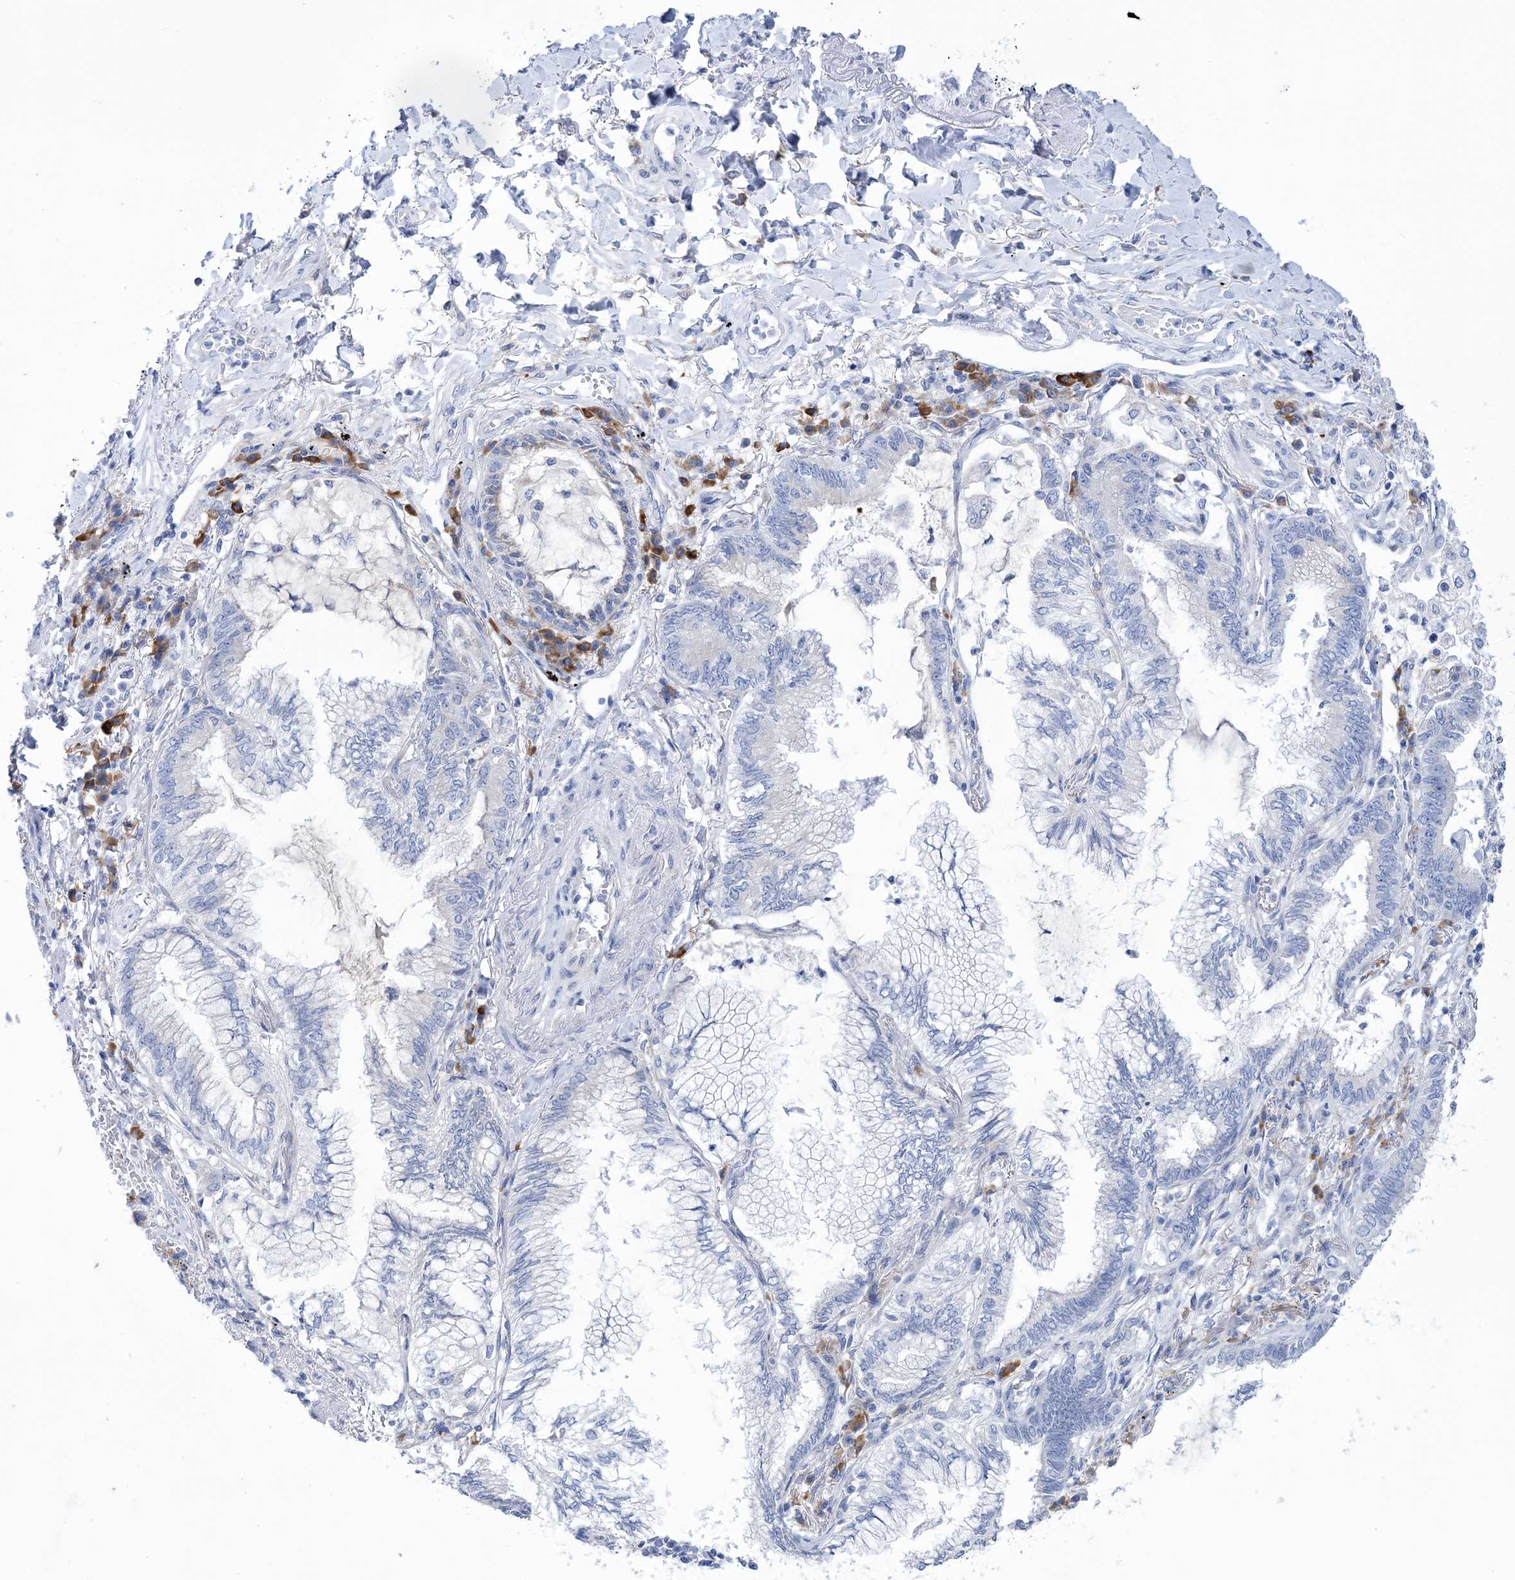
{"staining": {"intensity": "negative", "quantity": "none", "location": "none"}, "tissue": "lung cancer", "cell_type": "Tumor cells", "image_type": "cancer", "snomed": [{"axis": "morphology", "description": "Adenocarcinoma, NOS"}, {"axis": "topography", "description": "Lung"}], "caption": "IHC micrograph of neoplastic tissue: human lung adenocarcinoma stained with DAB displays no significant protein positivity in tumor cells. Nuclei are stained in blue.", "gene": "MED31", "patient": {"sex": "female", "age": 70}}